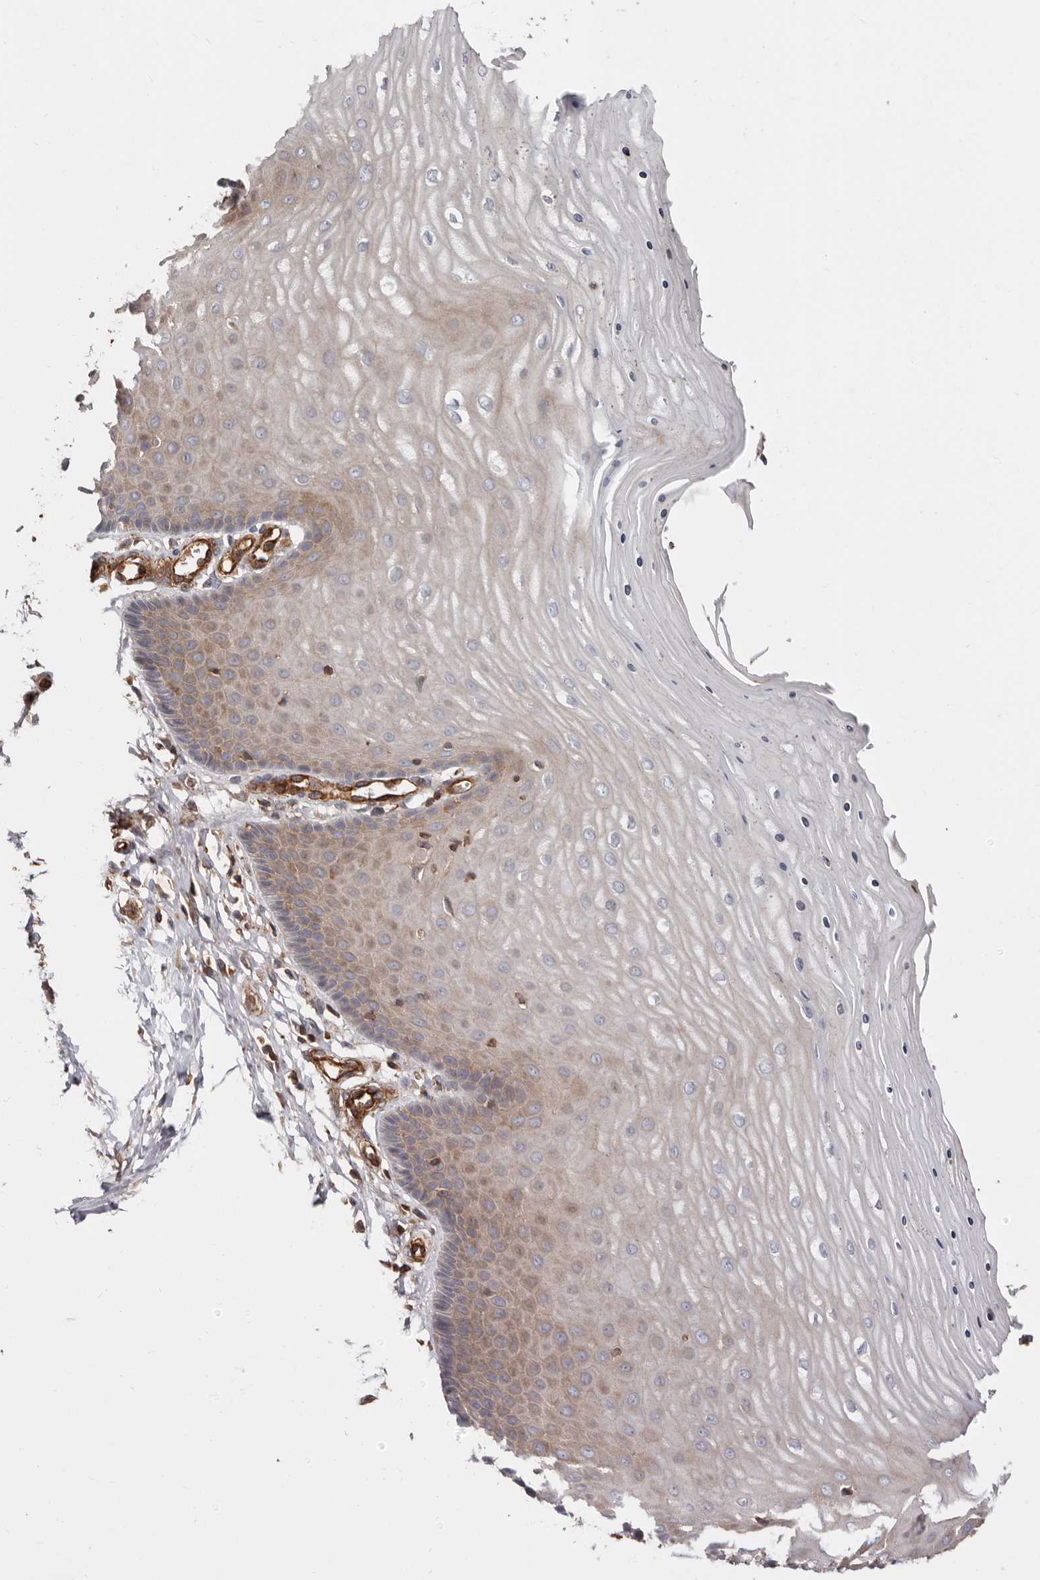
{"staining": {"intensity": "moderate", "quantity": ">75%", "location": "cytoplasmic/membranous"}, "tissue": "cervix", "cell_type": "Glandular cells", "image_type": "normal", "snomed": [{"axis": "morphology", "description": "Normal tissue, NOS"}, {"axis": "topography", "description": "Cervix"}], "caption": "Immunohistochemical staining of benign human cervix demonstrates medium levels of moderate cytoplasmic/membranous expression in about >75% of glandular cells.", "gene": "TMC7", "patient": {"sex": "female", "age": 55}}